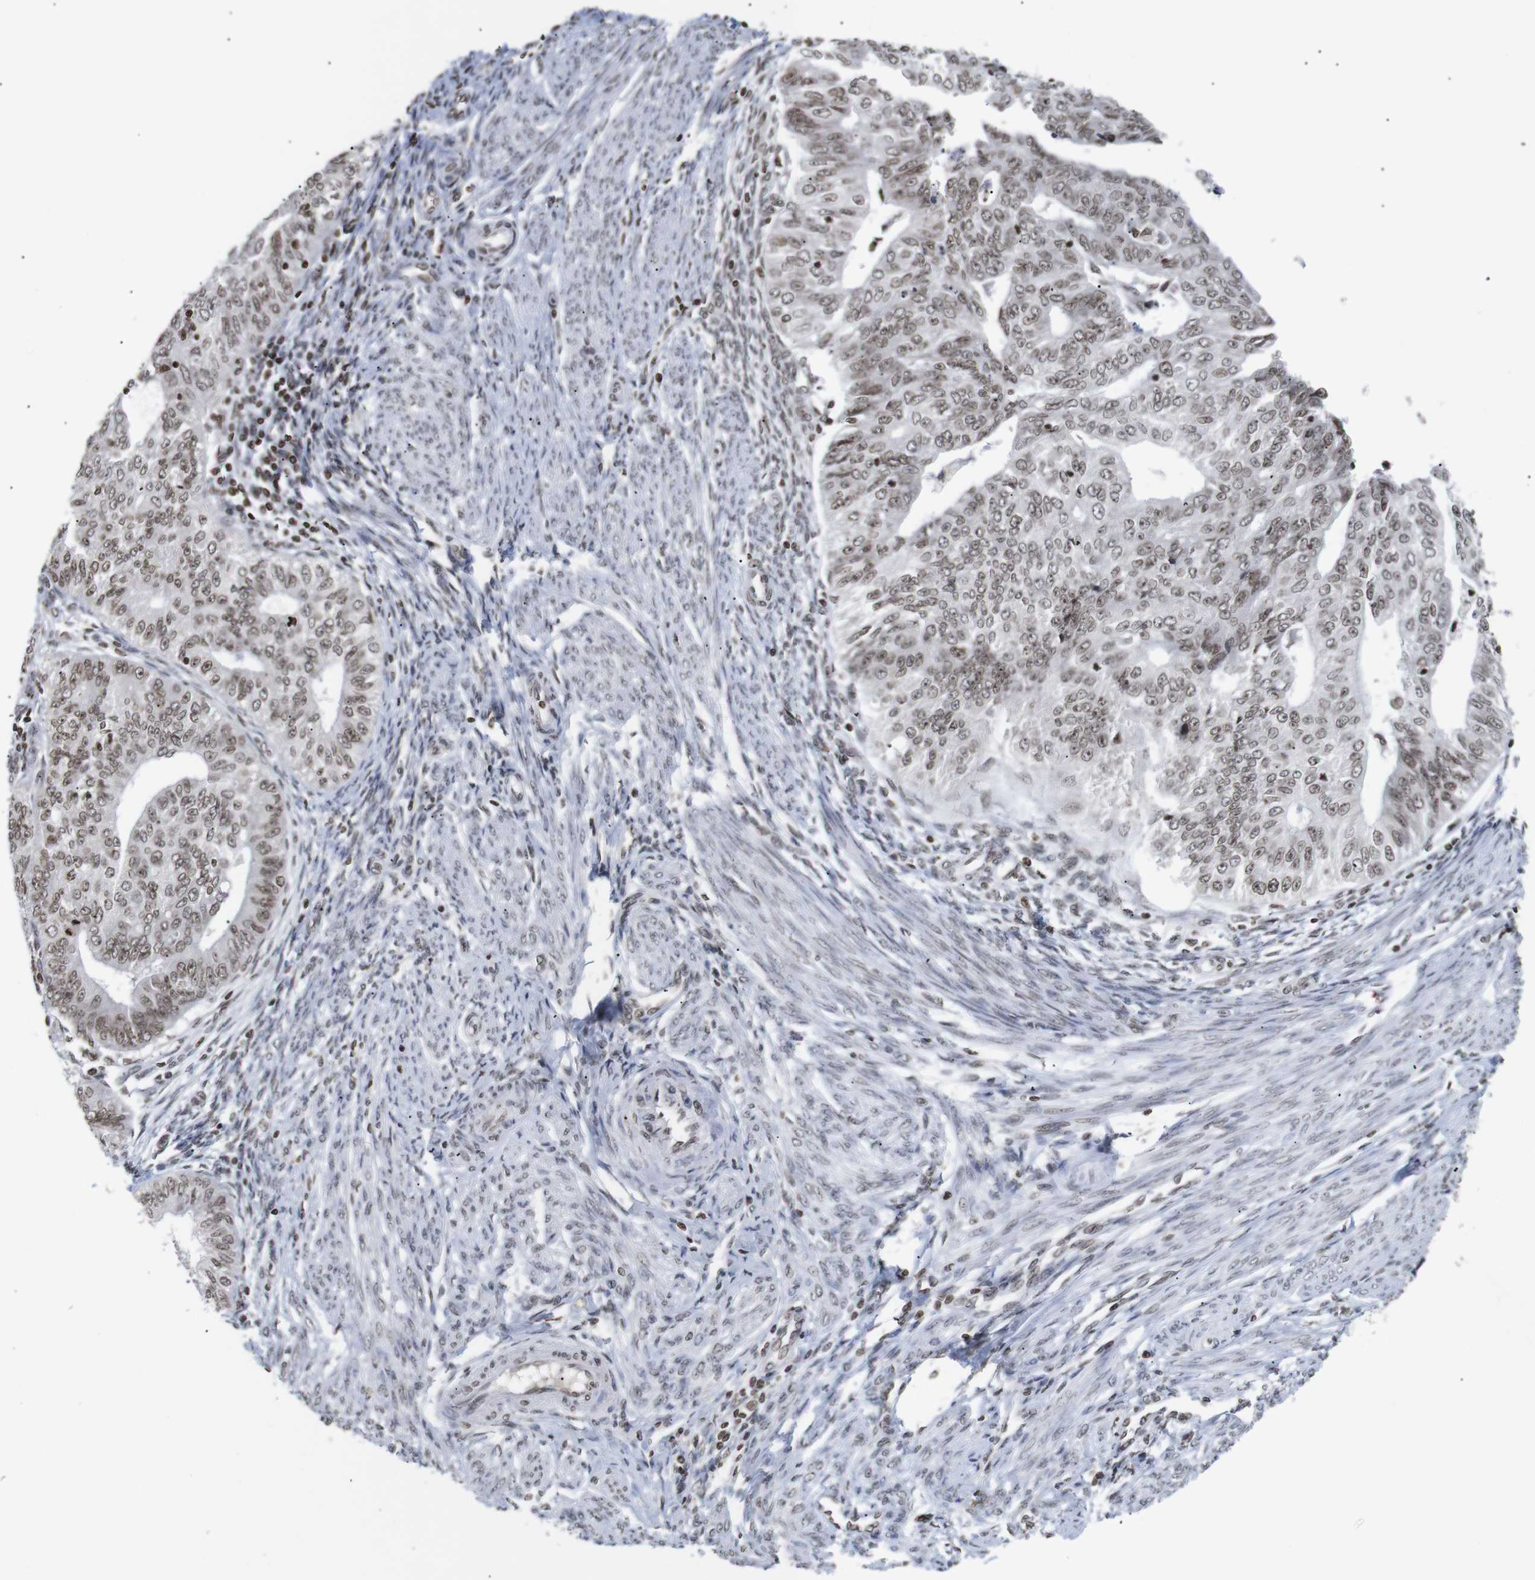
{"staining": {"intensity": "moderate", "quantity": ">75%", "location": "nuclear"}, "tissue": "endometrial cancer", "cell_type": "Tumor cells", "image_type": "cancer", "snomed": [{"axis": "morphology", "description": "Adenocarcinoma, NOS"}, {"axis": "topography", "description": "Endometrium"}], "caption": "IHC photomicrograph of human adenocarcinoma (endometrial) stained for a protein (brown), which displays medium levels of moderate nuclear expression in about >75% of tumor cells.", "gene": "ETV5", "patient": {"sex": "female", "age": 32}}